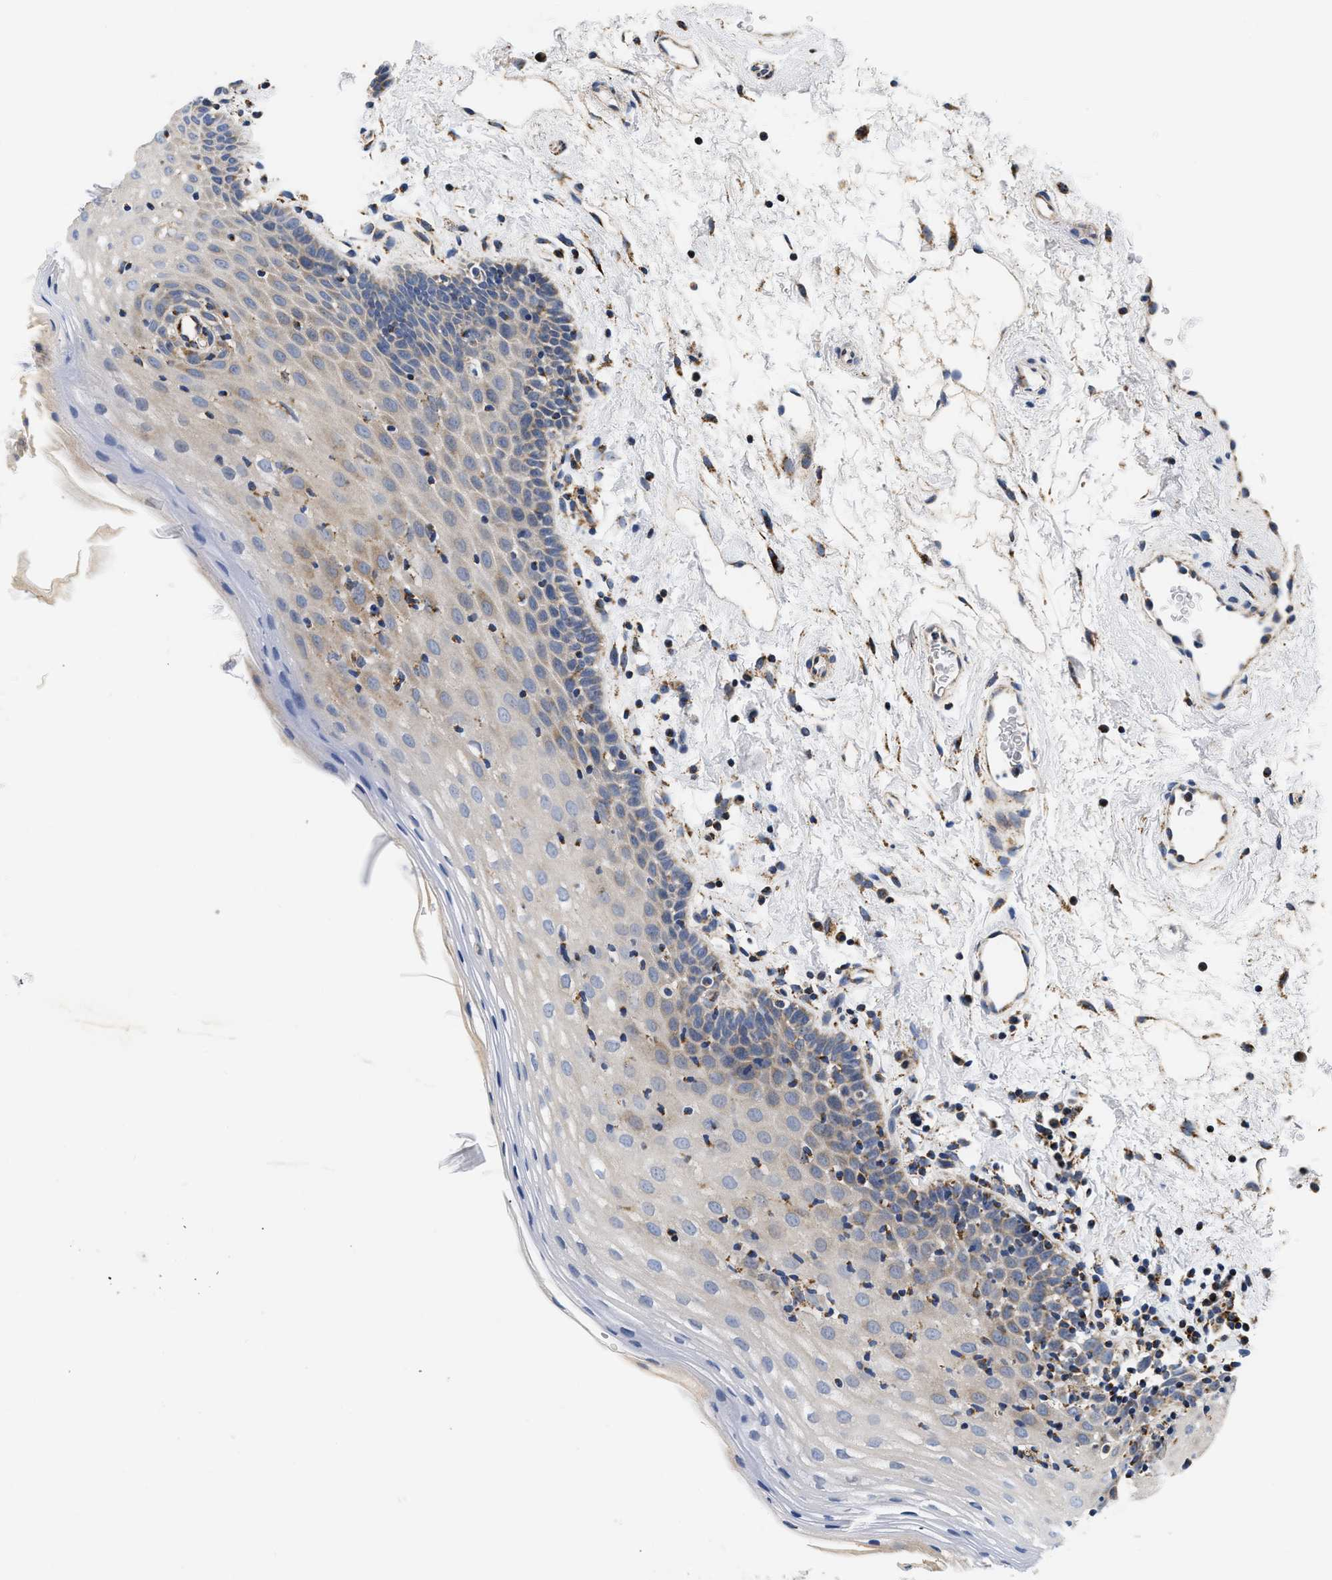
{"staining": {"intensity": "negative", "quantity": "none", "location": "none"}, "tissue": "oral mucosa", "cell_type": "Squamous epithelial cells", "image_type": "normal", "snomed": [{"axis": "morphology", "description": "Normal tissue, NOS"}, {"axis": "topography", "description": "Oral tissue"}], "caption": "A high-resolution photomicrograph shows immunohistochemistry (IHC) staining of unremarkable oral mucosa, which demonstrates no significant positivity in squamous epithelial cells.", "gene": "PDP1", "patient": {"sex": "male", "age": 66}}